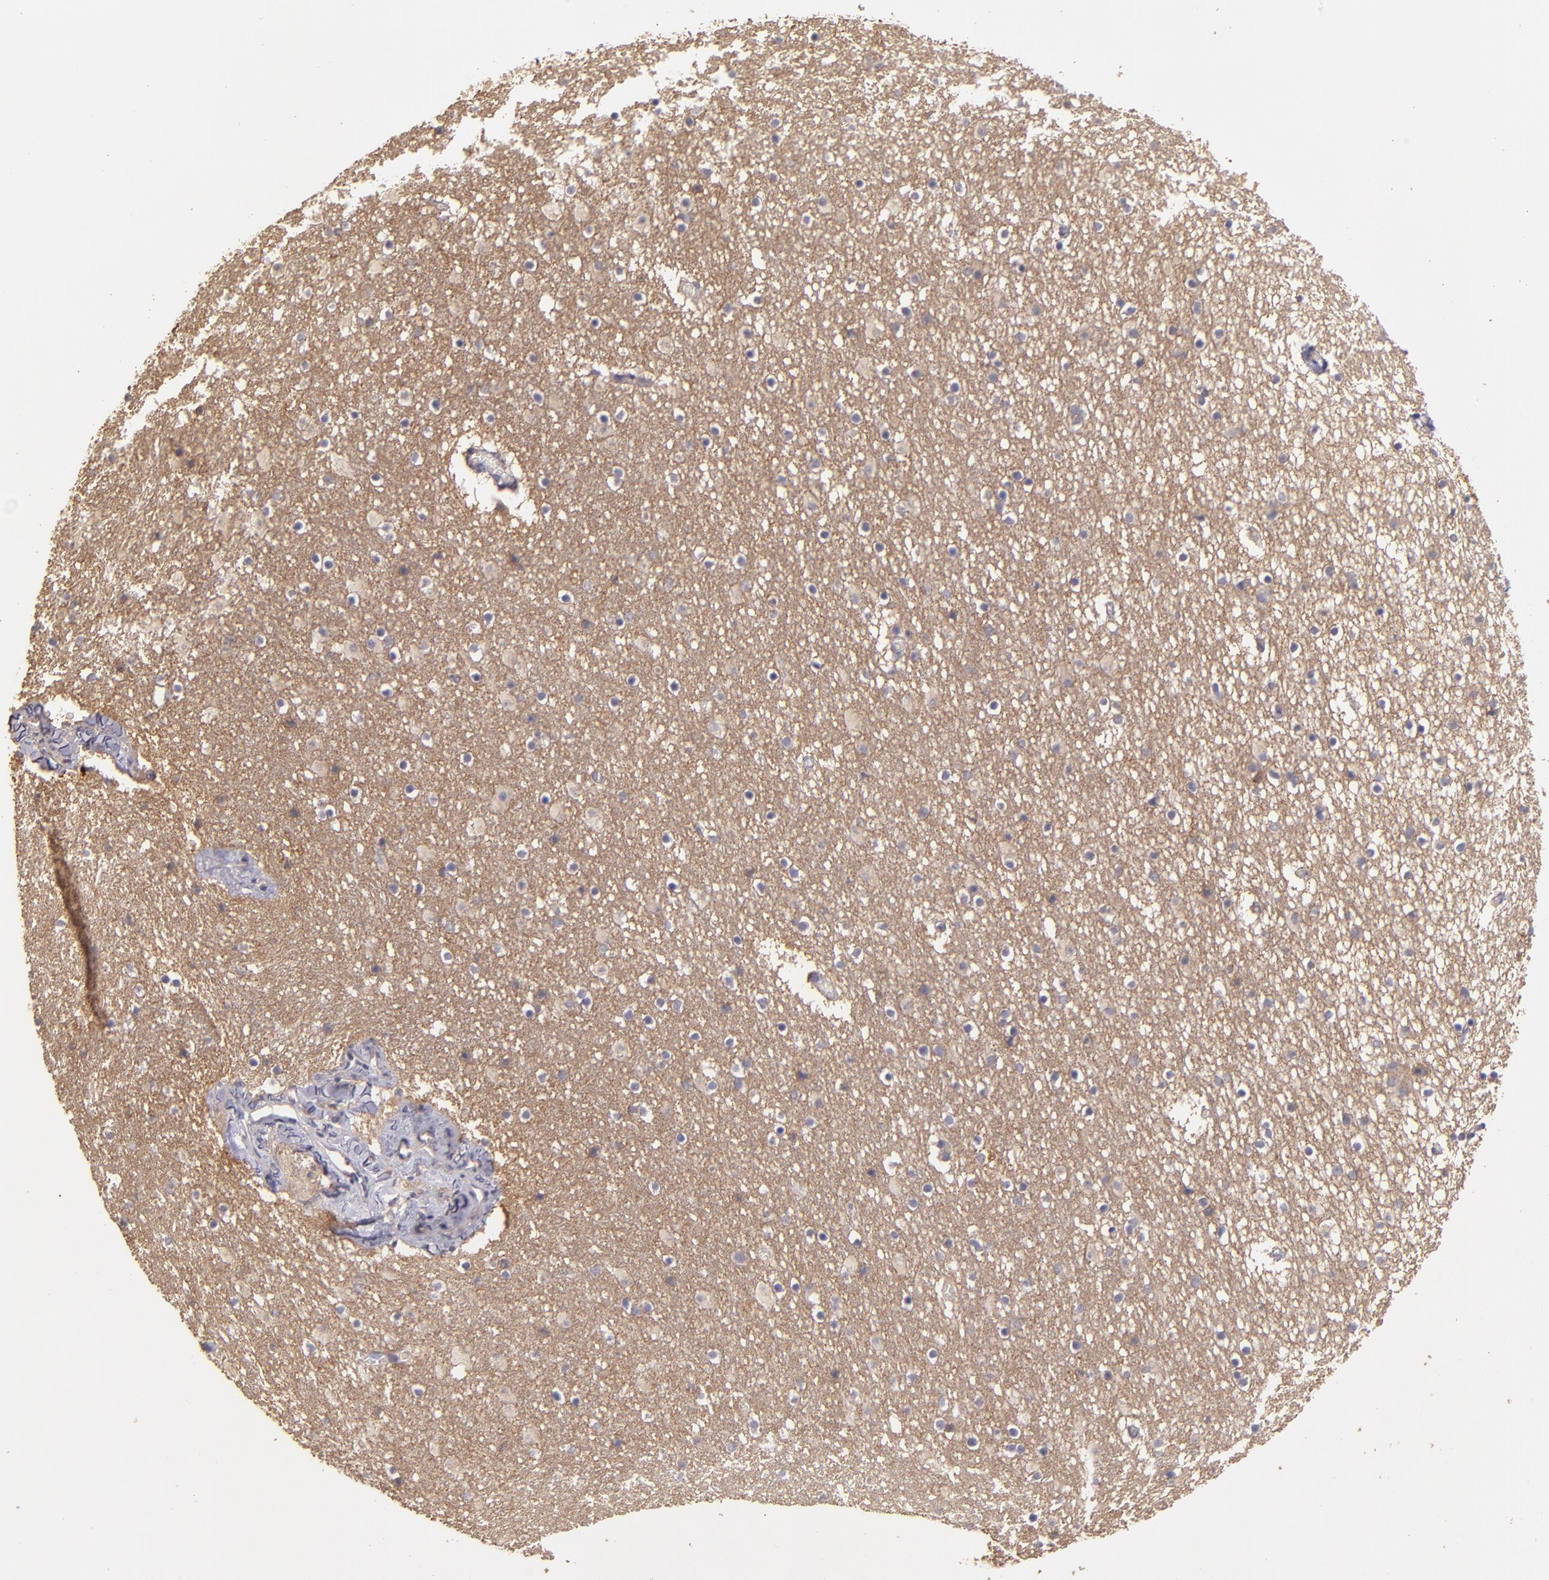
{"staining": {"intensity": "weak", "quantity": "<25%", "location": "cytoplasmic/membranous"}, "tissue": "caudate", "cell_type": "Glial cells", "image_type": "normal", "snomed": [{"axis": "morphology", "description": "Normal tissue, NOS"}, {"axis": "topography", "description": "Lateral ventricle wall"}], "caption": "A high-resolution histopathology image shows IHC staining of benign caudate, which demonstrates no significant staining in glial cells.", "gene": "GNAZ", "patient": {"sex": "male", "age": 45}}